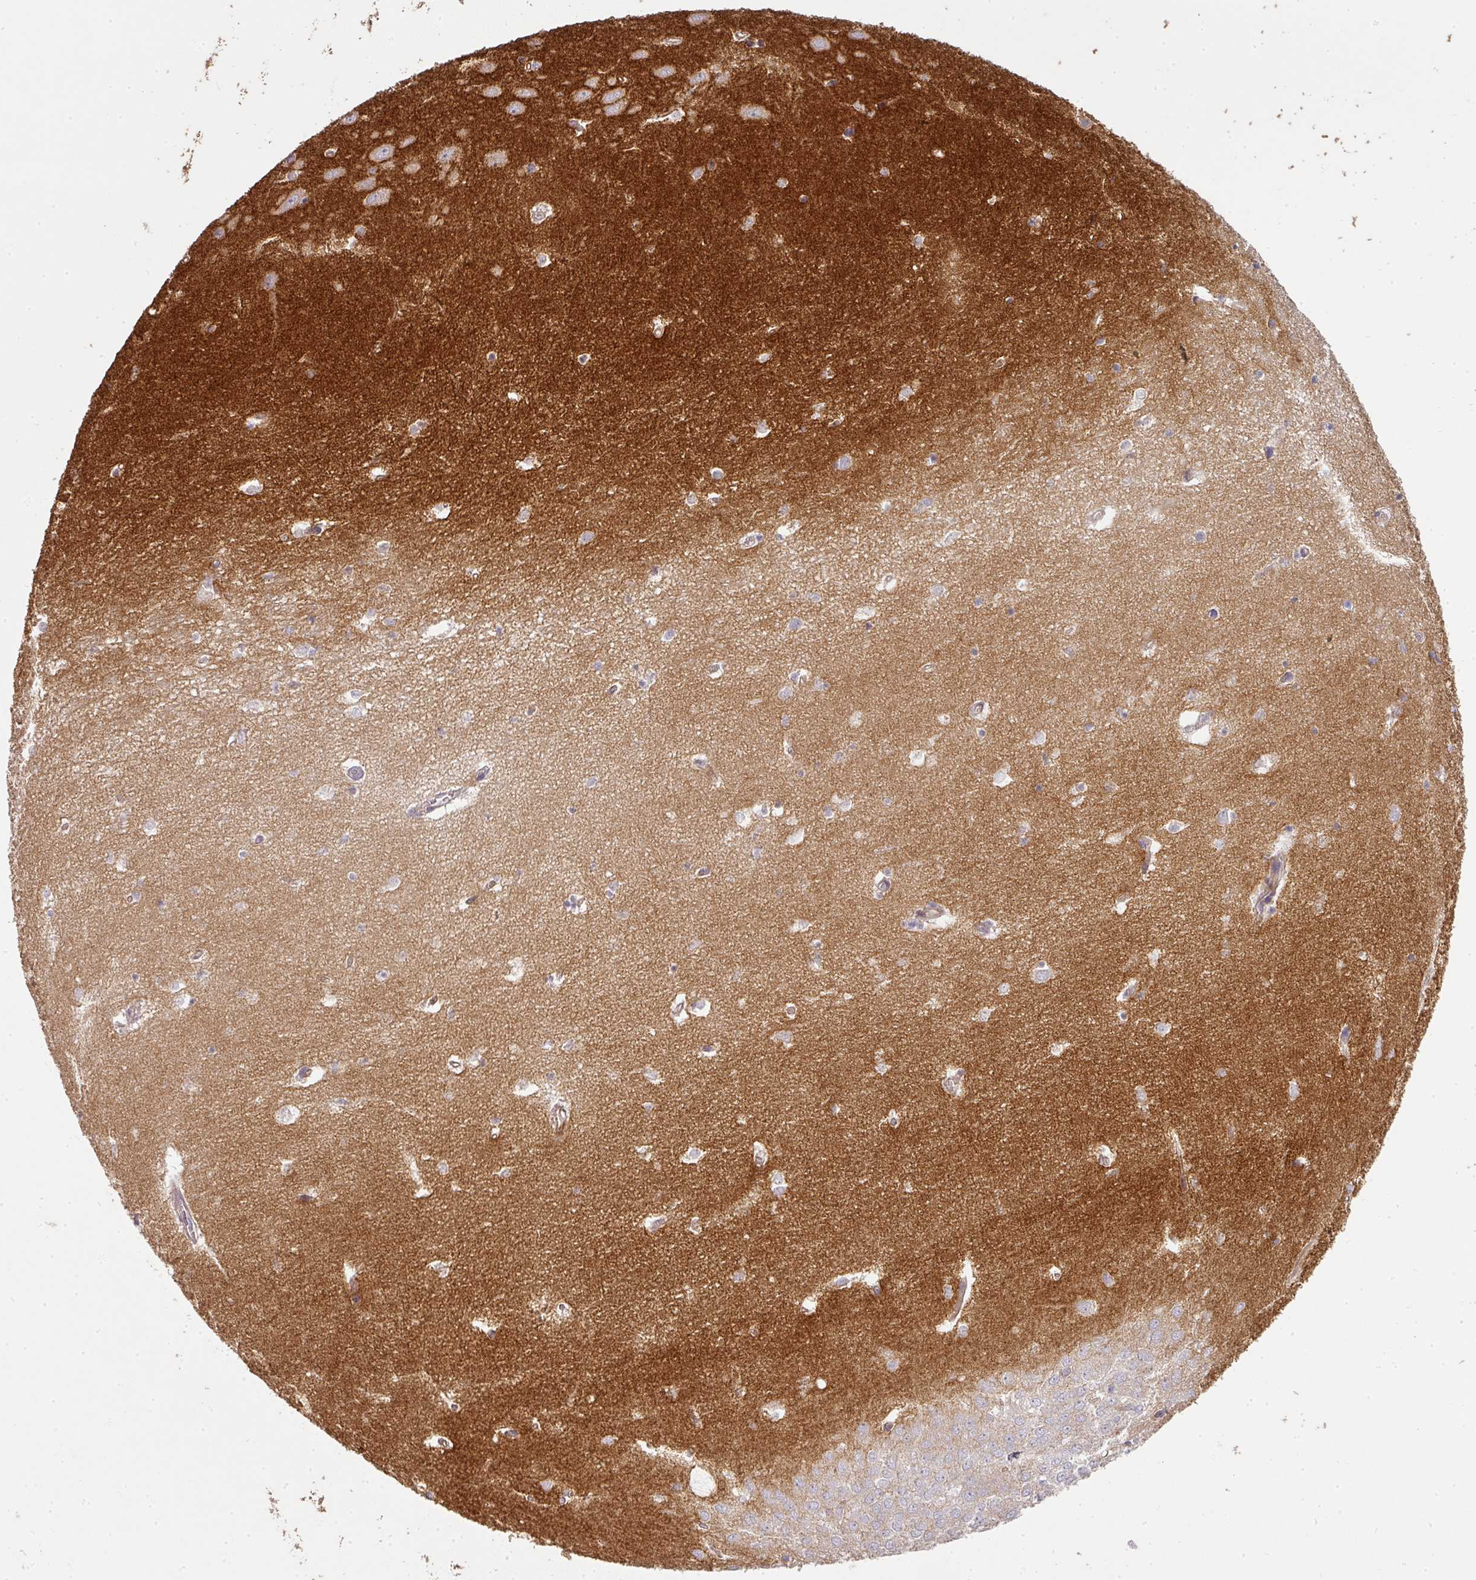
{"staining": {"intensity": "negative", "quantity": "none", "location": "none"}, "tissue": "hippocampus", "cell_type": "Glial cells", "image_type": "normal", "snomed": [{"axis": "morphology", "description": "Normal tissue, NOS"}, {"axis": "topography", "description": "Hippocampus"}], "caption": "Hippocampus stained for a protein using immunohistochemistry reveals no positivity glial cells.", "gene": "PCDH1", "patient": {"sex": "female", "age": 64}}